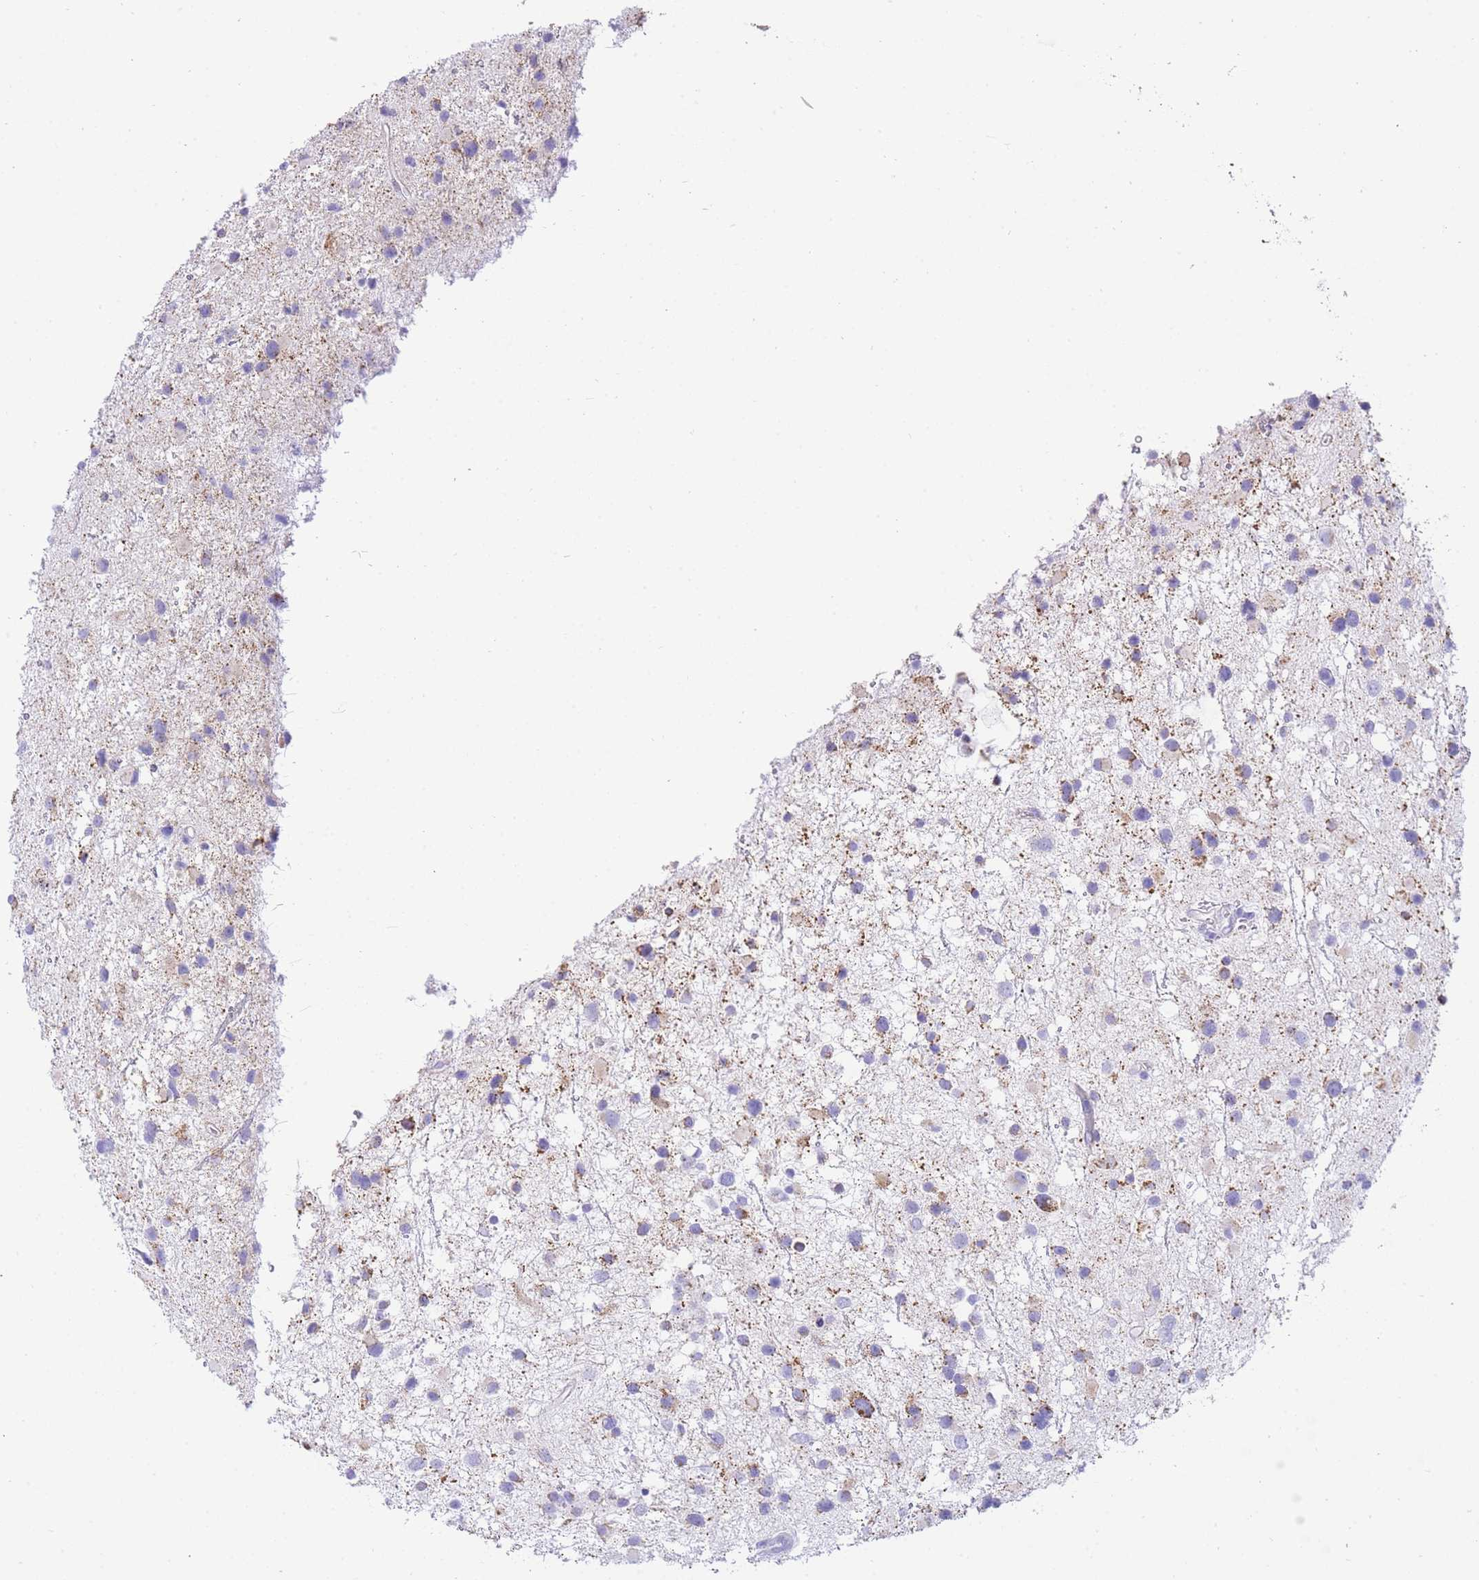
{"staining": {"intensity": "moderate", "quantity": "25%-75%", "location": "cytoplasmic/membranous"}, "tissue": "glioma", "cell_type": "Tumor cells", "image_type": "cancer", "snomed": [{"axis": "morphology", "description": "Glioma, malignant, Low grade"}, {"axis": "topography", "description": "Brain"}], "caption": "Immunohistochemical staining of human malignant glioma (low-grade) demonstrates moderate cytoplasmic/membranous protein staining in about 25%-75% of tumor cells.", "gene": "ACSM4", "patient": {"sex": "female", "age": 32}}